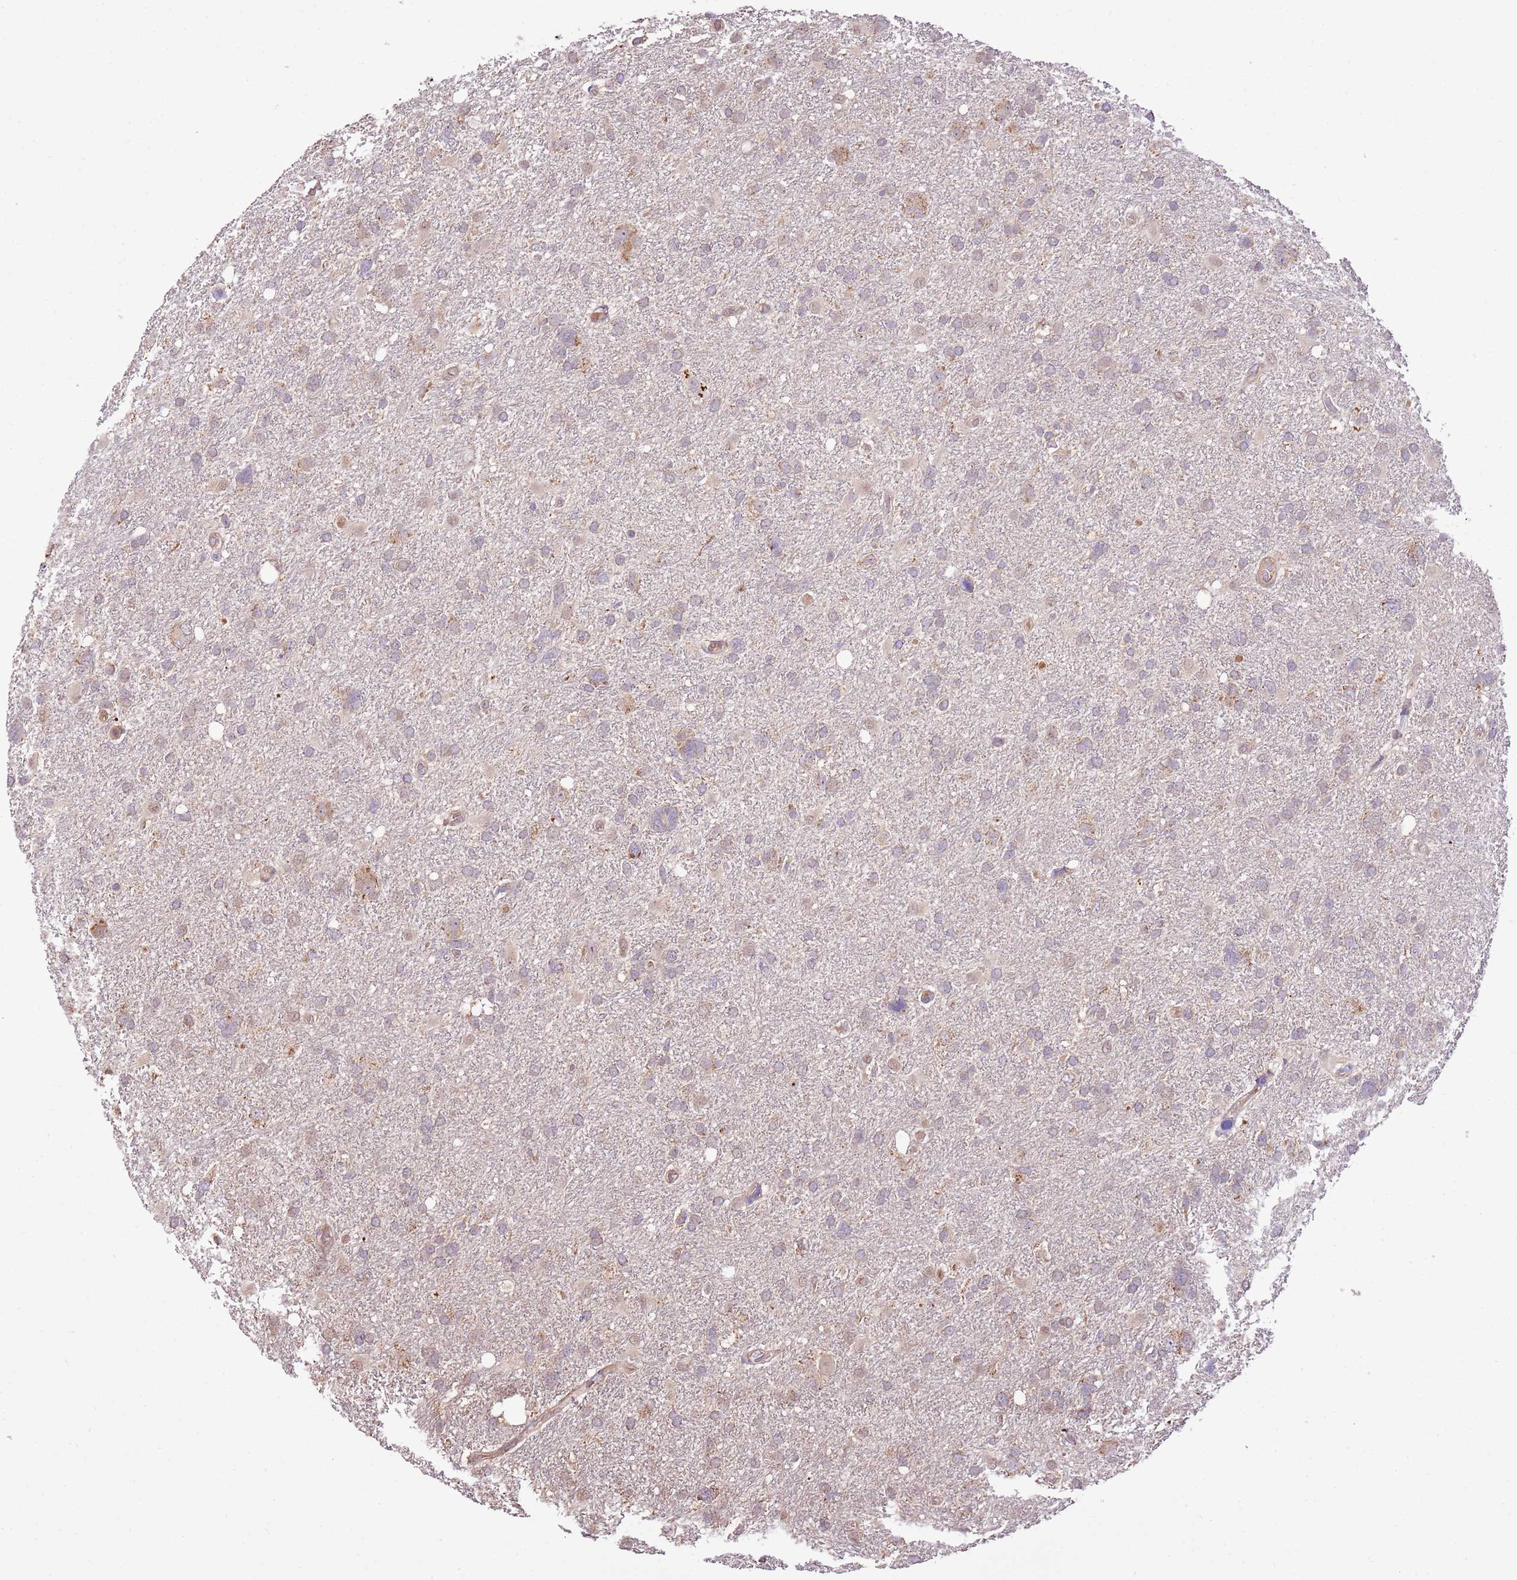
{"staining": {"intensity": "negative", "quantity": "none", "location": "none"}, "tissue": "glioma", "cell_type": "Tumor cells", "image_type": "cancer", "snomed": [{"axis": "morphology", "description": "Glioma, malignant, High grade"}, {"axis": "topography", "description": "Brain"}], "caption": "A micrograph of glioma stained for a protein shows no brown staining in tumor cells.", "gene": "BBS5", "patient": {"sex": "male", "age": 61}}